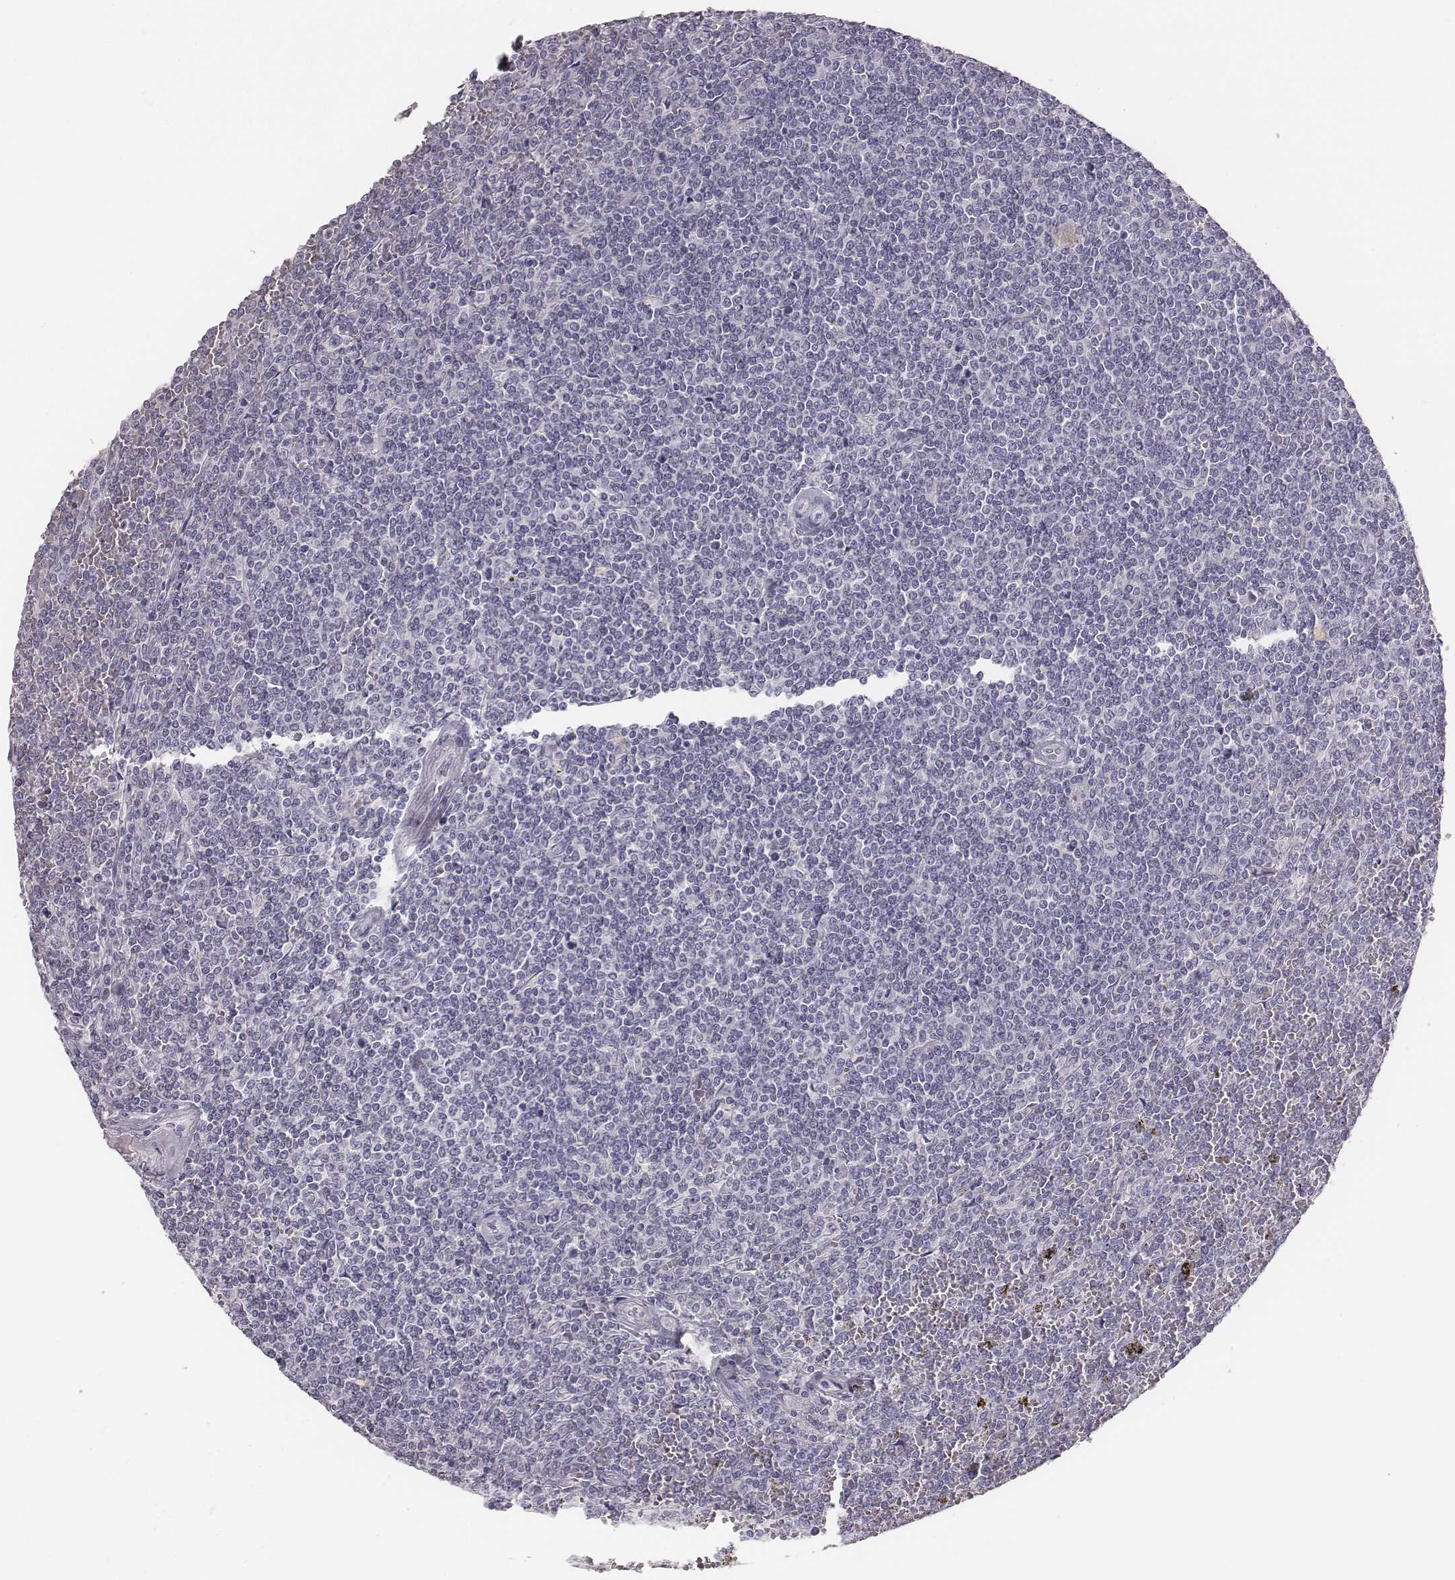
{"staining": {"intensity": "negative", "quantity": "none", "location": "none"}, "tissue": "lymphoma", "cell_type": "Tumor cells", "image_type": "cancer", "snomed": [{"axis": "morphology", "description": "Malignant lymphoma, non-Hodgkin's type, Low grade"}, {"axis": "topography", "description": "Spleen"}], "caption": "Image shows no protein staining in tumor cells of lymphoma tissue.", "gene": "MYH6", "patient": {"sex": "female", "age": 19}}